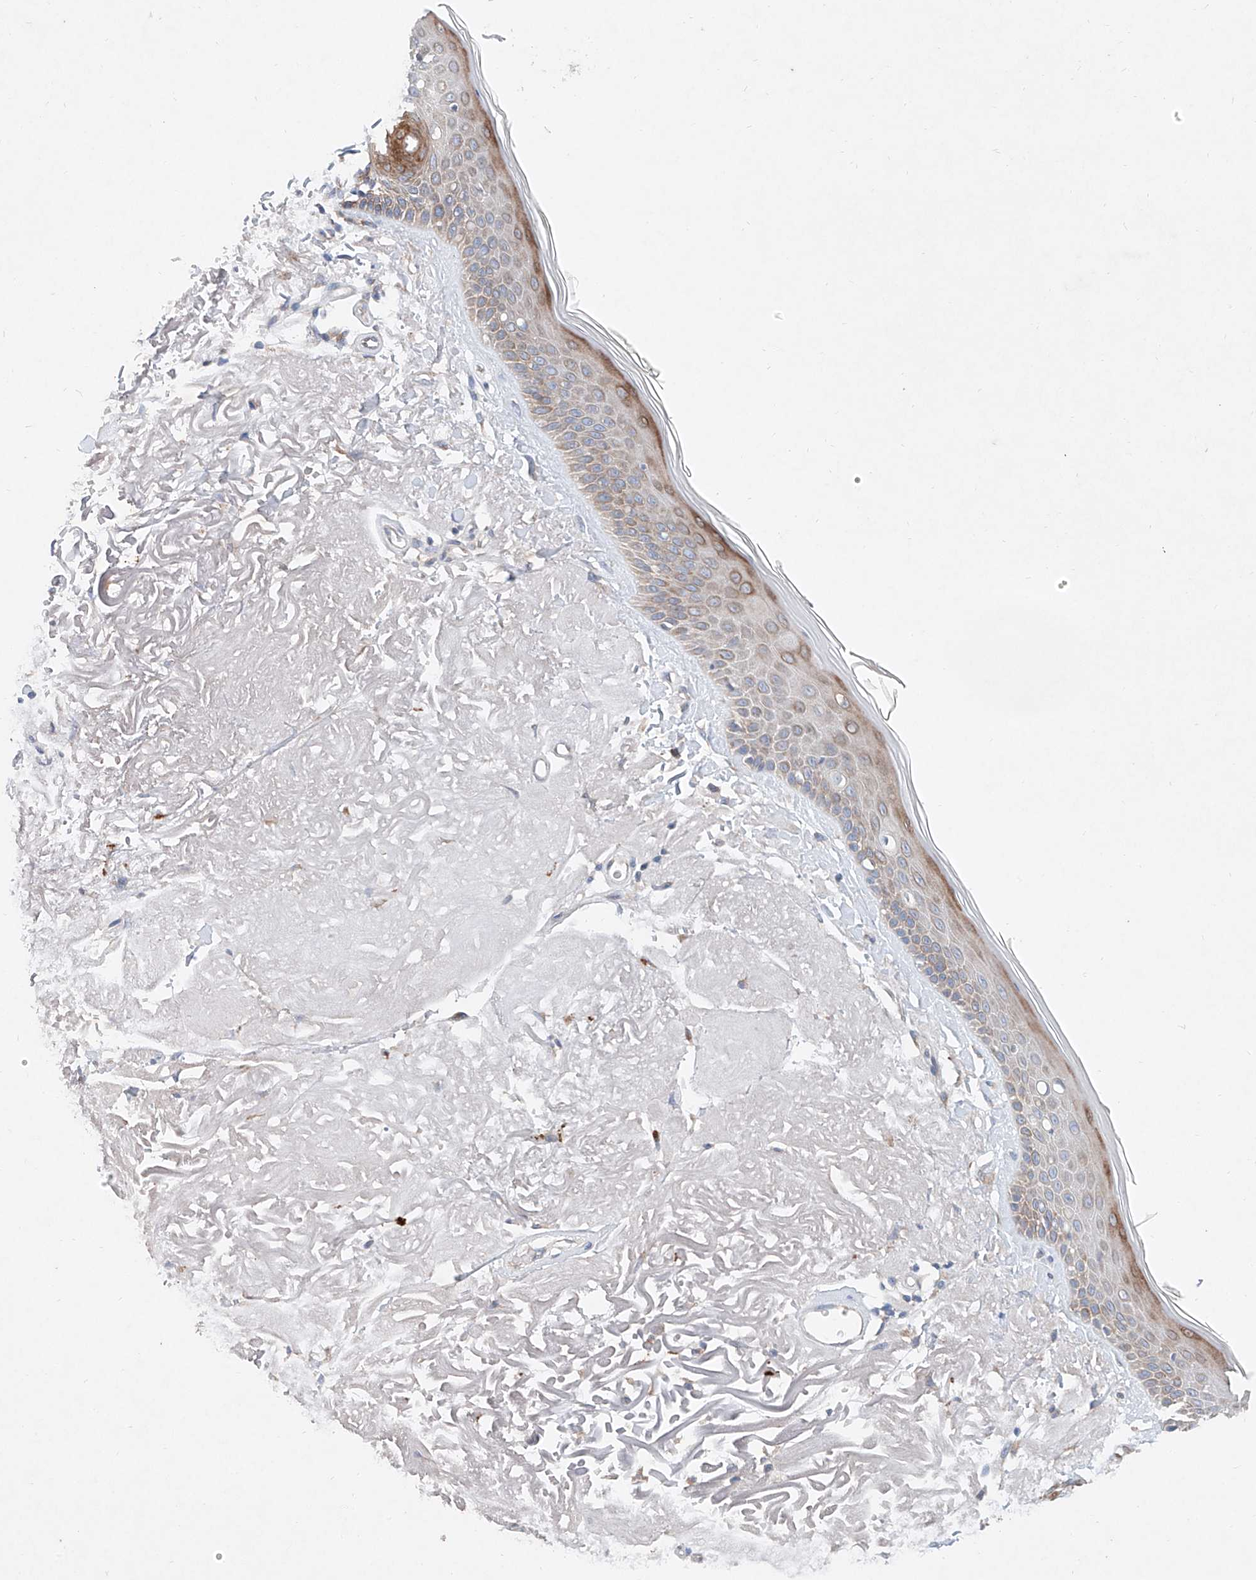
{"staining": {"intensity": "negative", "quantity": "none", "location": "none"}, "tissue": "skin", "cell_type": "Fibroblasts", "image_type": "normal", "snomed": [{"axis": "morphology", "description": "Normal tissue, NOS"}, {"axis": "topography", "description": "Skin"}, {"axis": "topography", "description": "Skeletal muscle"}], "caption": "This is a micrograph of immunohistochemistry (IHC) staining of normal skin, which shows no staining in fibroblasts. (Brightfield microscopy of DAB (3,3'-diaminobenzidine) immunohistochemistry (IHC) at high magnification).", "gene": "FASTK", "patient": {"sex": "male", "age": 83}}